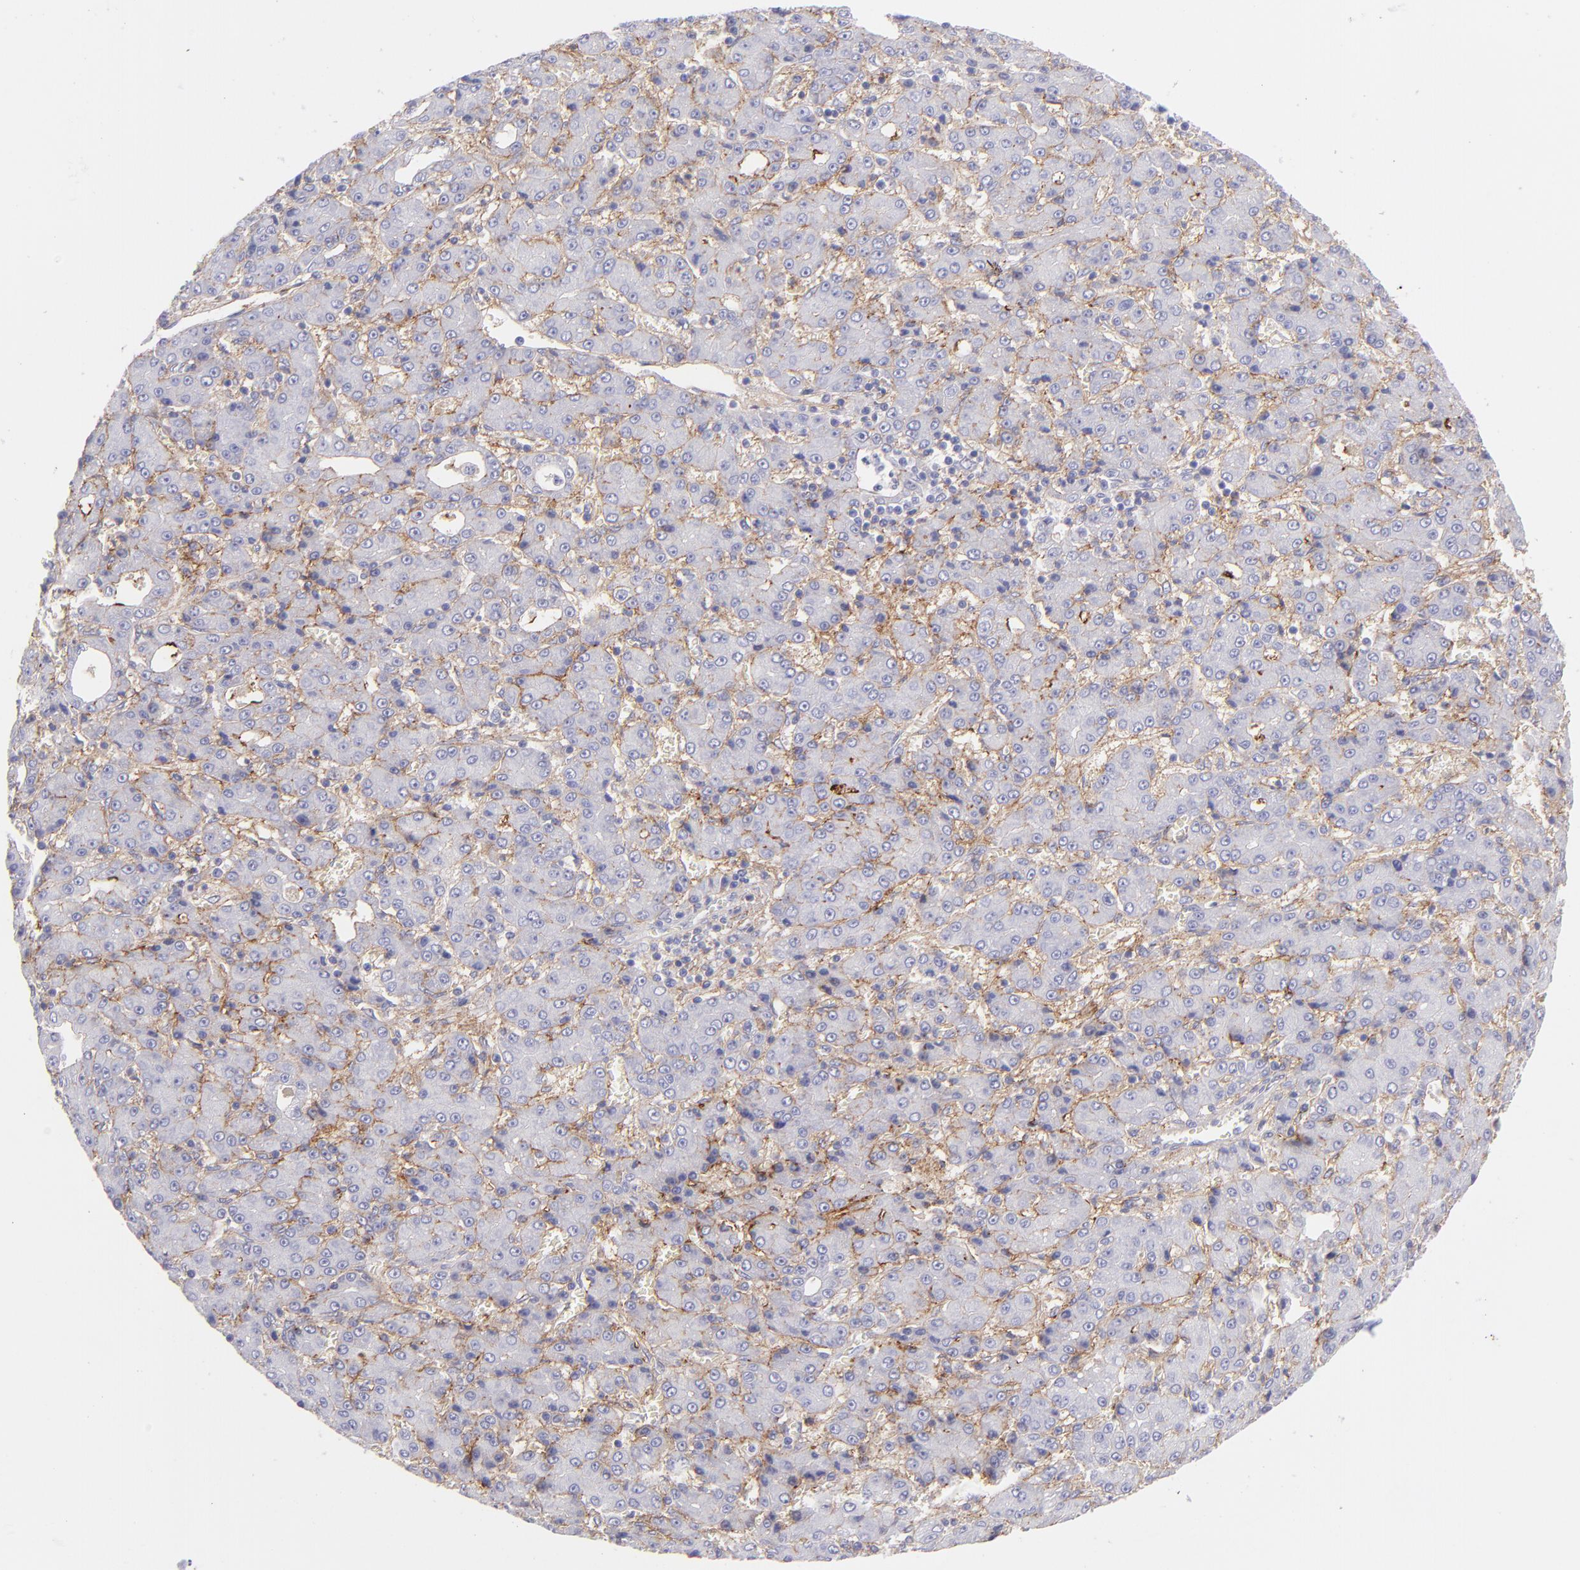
{"staining": {"intensity": "moderate", "quantity": ">75%", "location": "cytoplasmic/membranous"}, "tissue": "liver cancer", "cell_type": "Tumor cells", "image_type": "cancer", "snomed": [{"axis": "morphology", "description": "Carcinoma, Hepatocellular, NOS"}, {"axis": "topography", "description": "Liver"}], "caption": "Hepatocellular carcinoma (liver) stained for a protein displays moderate cytoplasmic/membranous positivity in tumor cells.", "gene": "CD81", "patient": {"sex": "male", "age": 69}}